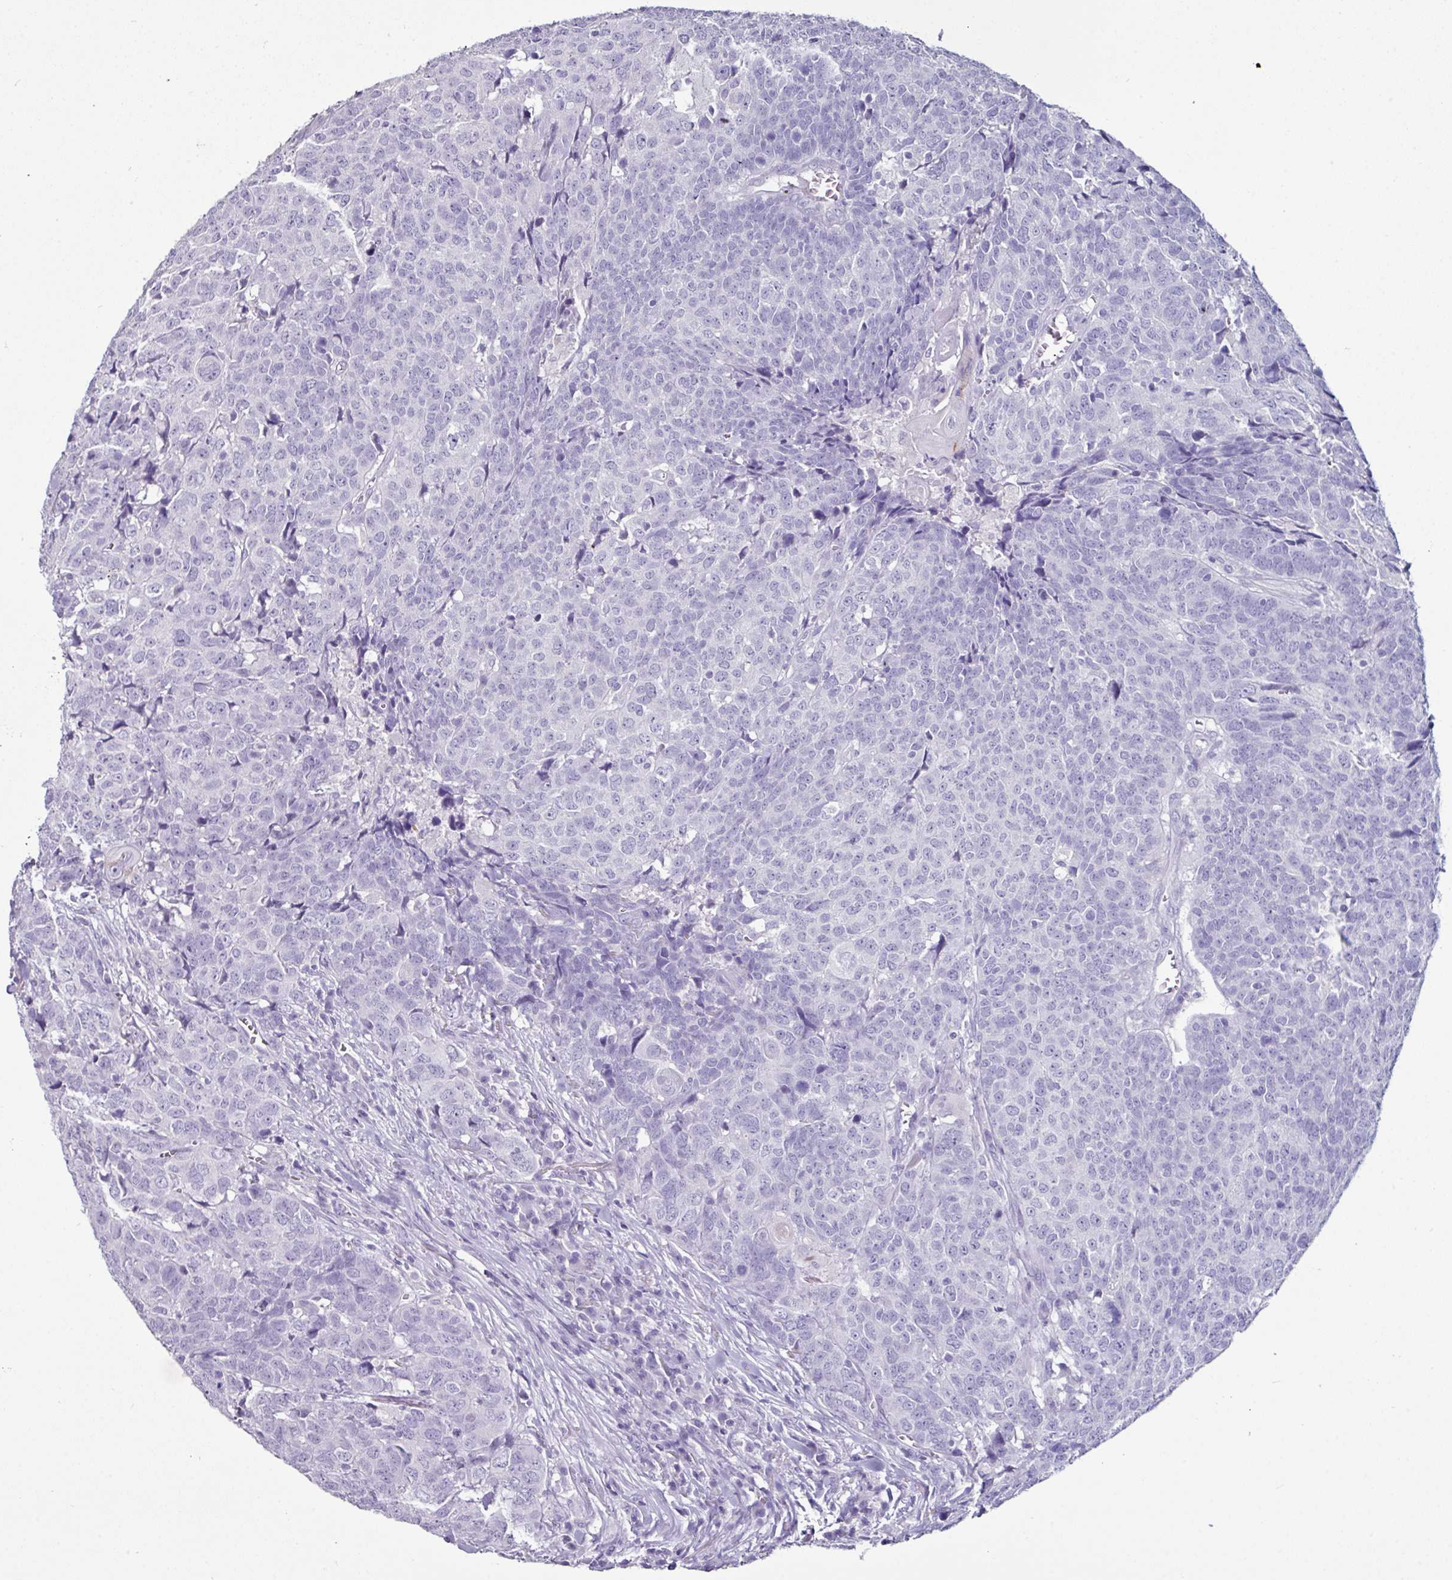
{"staining": {"intensity": "negative", "quantity": "none", "location": "none"}, "tissue": "head and neck cancer", "cell_type": "Tumor cells", "image_type": "cancer", "snomed": [{"axis": "morphology", "description": "Squamous cell carcinoma, NOS"}, {"axis": "topography", "description": "Head-Neck"}], "caption": "Photomicrograph shows no significant protein positivity in tumor cells of head and neck cancer (squamous cell carcinoma).", "gene": "GLP2R", "patient": {"sex": "male", "age": 66}}